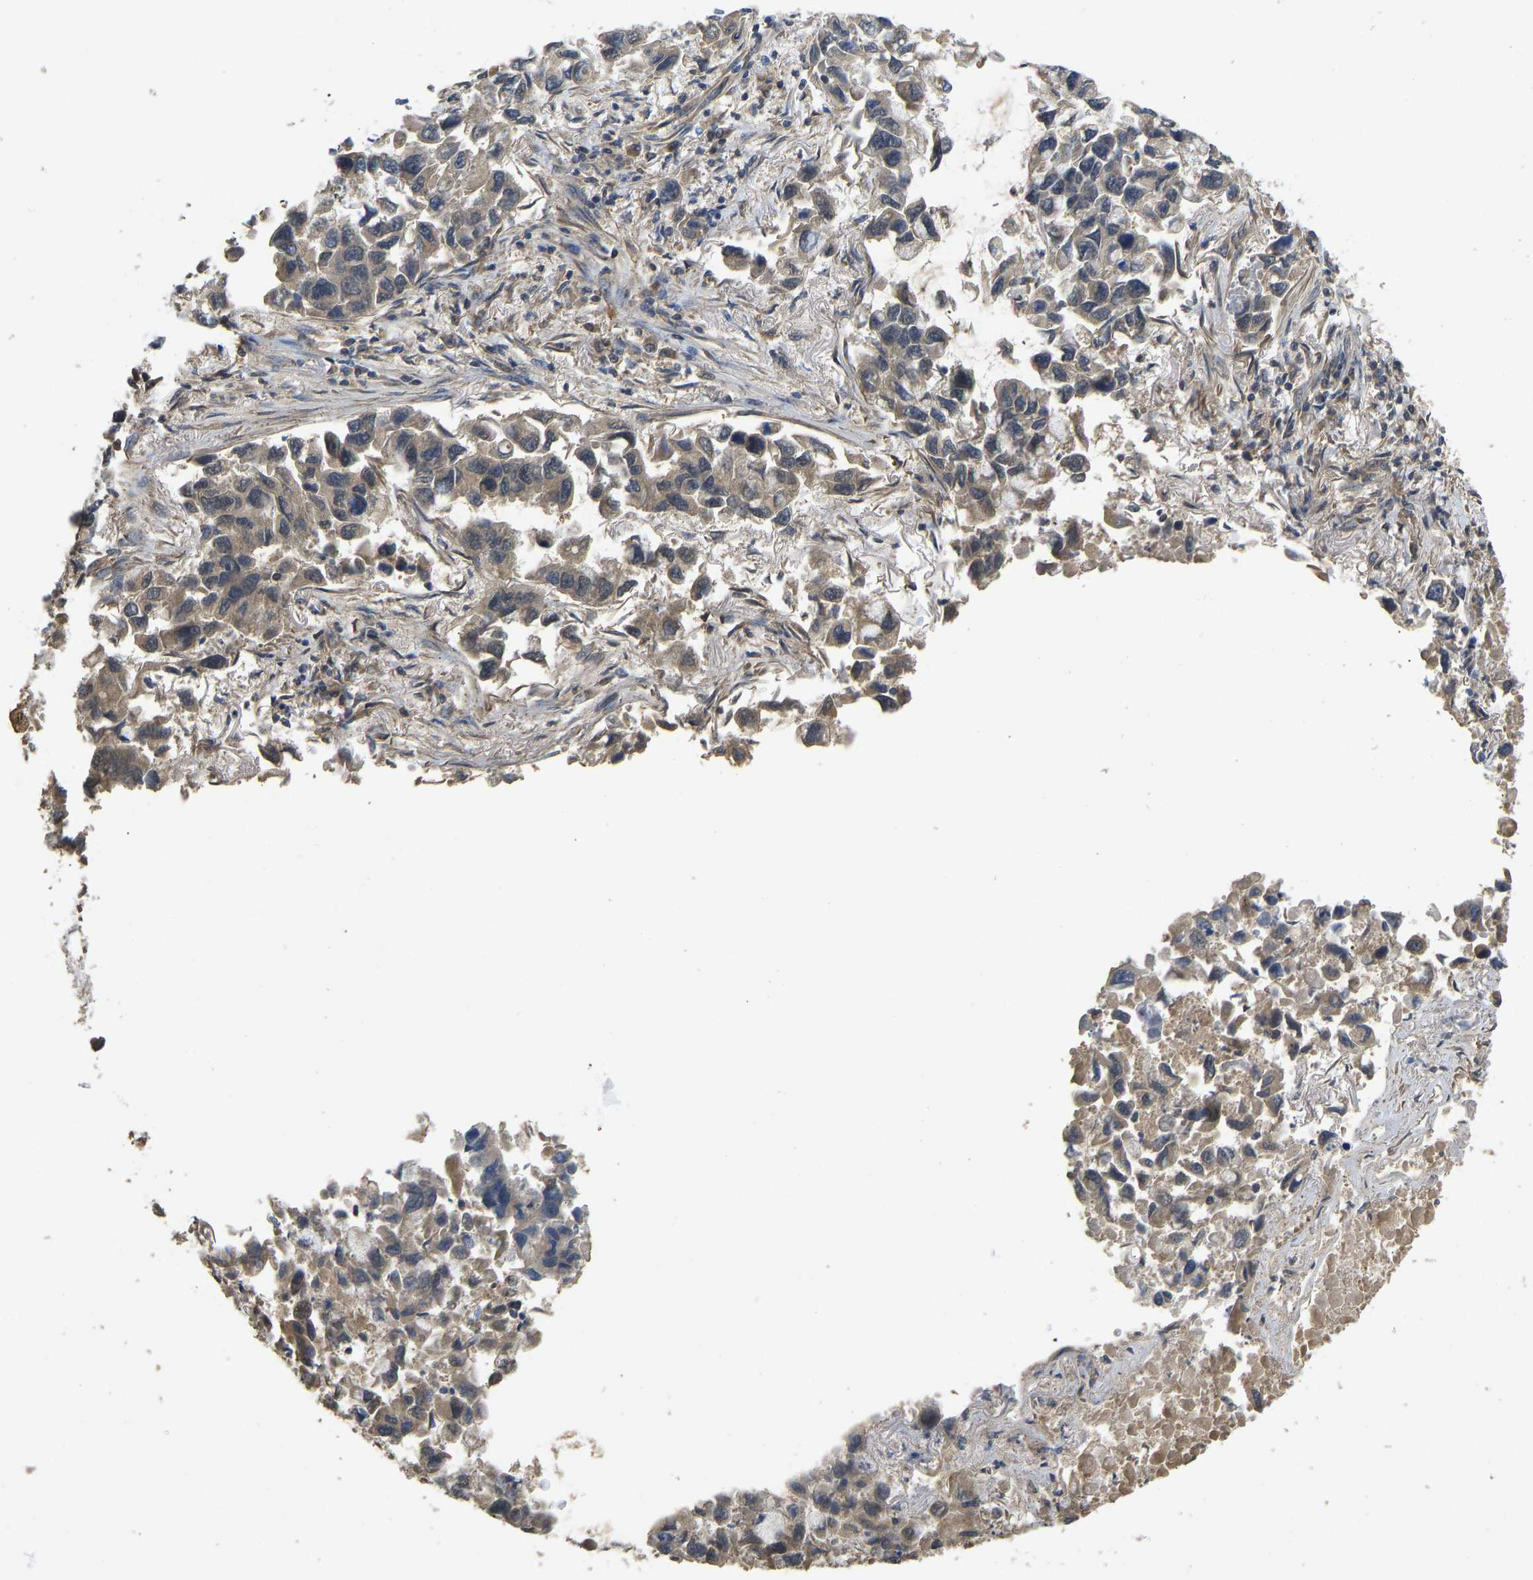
{"staining": {"intensity": "weak", "quantity": ">75%", "location": "cytoplasmic/membranous,nuclear"}, "tissue": "lung cancer", "cell_type": "Tumor cells", "image_type": "cancer", "snomed": [{"axis": "morphology", "description": "Adenocarcinoma, NOS"}, {"axis": "topography", "description": "Lung"}], "caption": "Immunohistochemical staining of adenocarcinoma (lung) displays low levels of weak cytoplasmic/membranous and nuclear protein positivity in approximately >75% of tumor cells.", "gene": "VCPKMT", "patient": {"sex": "male", "age": 64}}